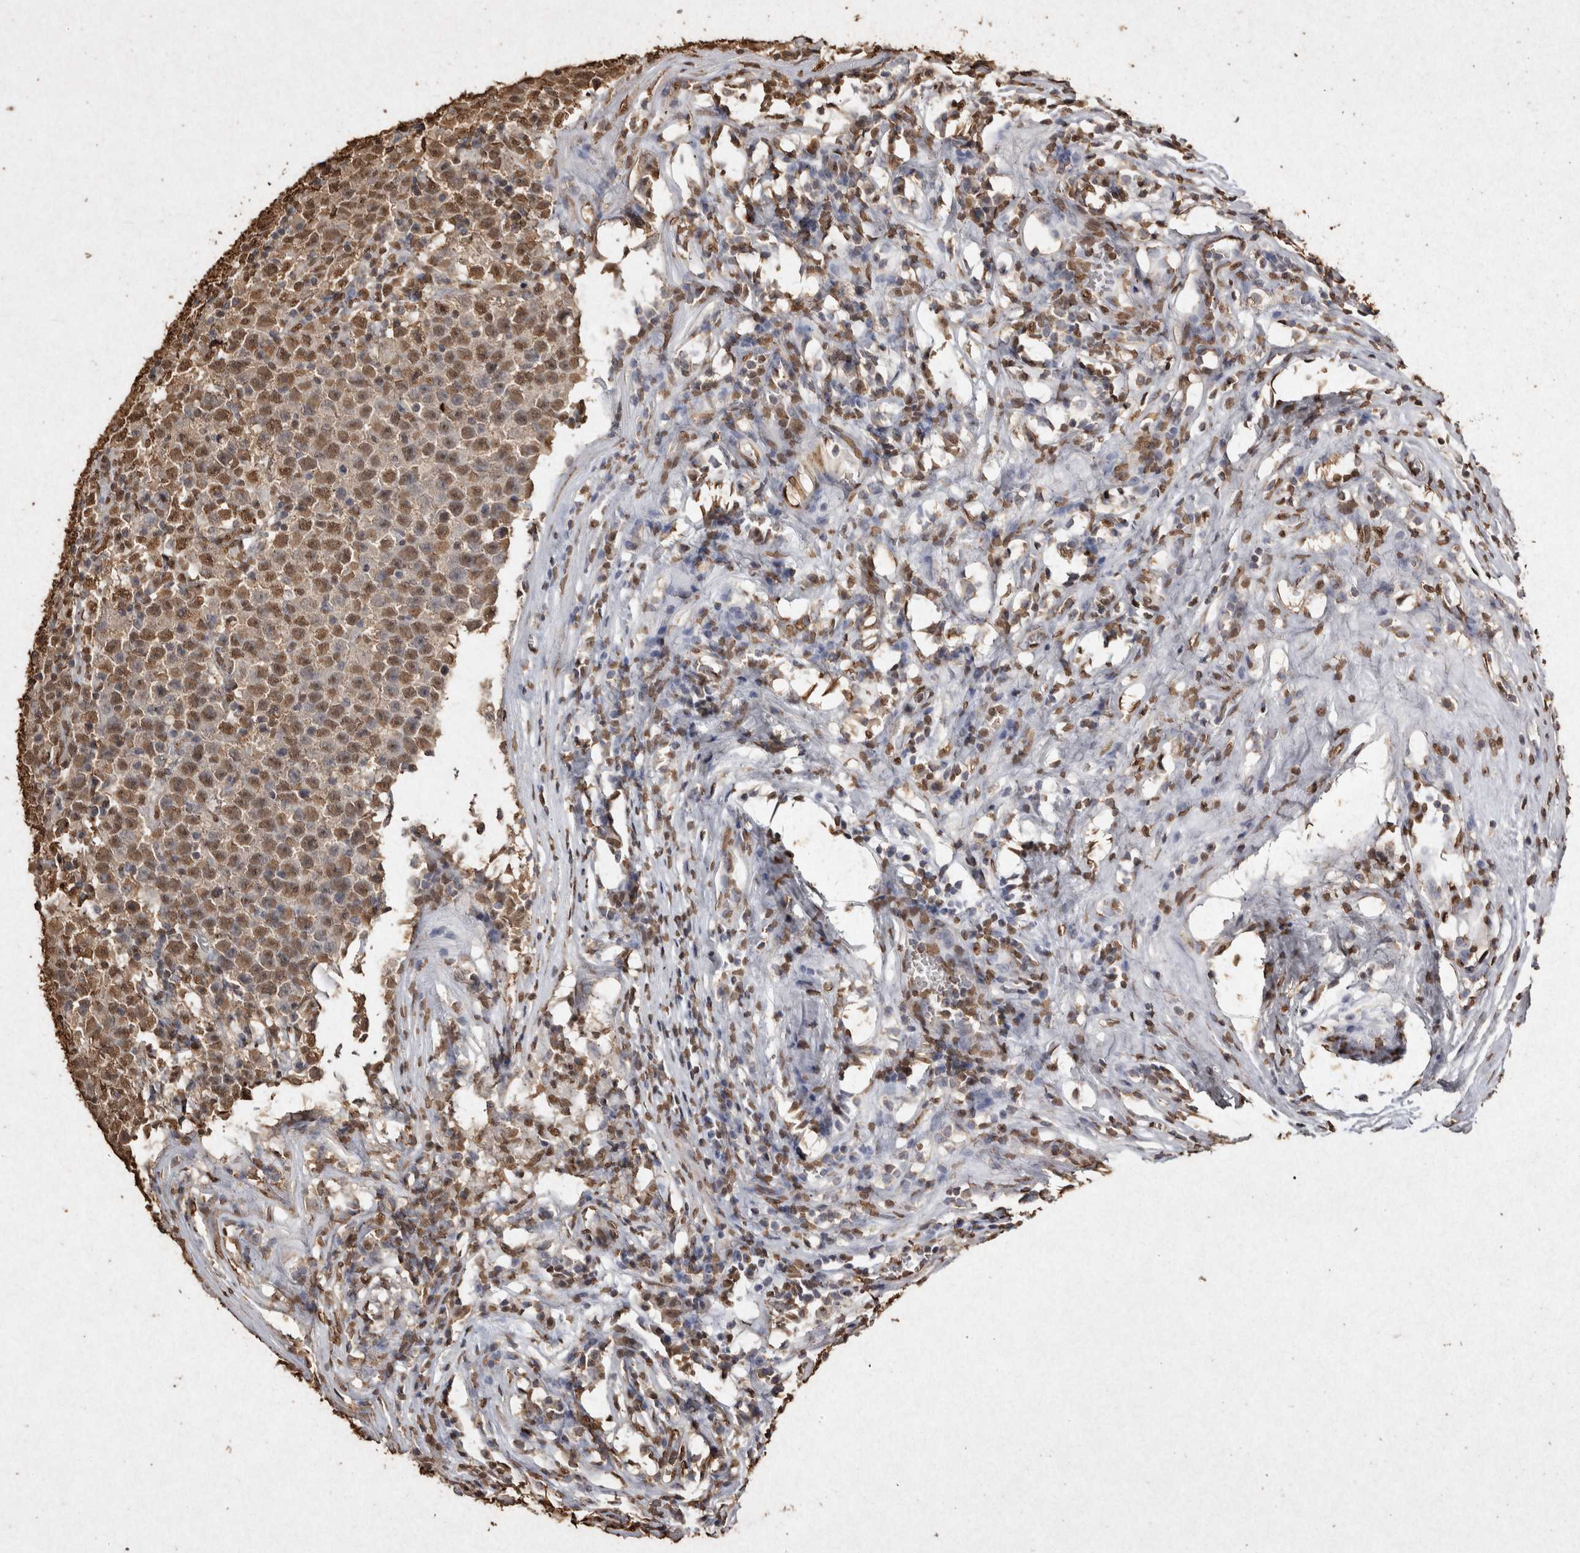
{"staining": {"intensity": "moderate", "quantity": ">75%", "location": "nuclear"}, "tissue": "testis cancer", "cell_type": "Tumor cells", "image_type": "cancer", "snomed": [{"axis": "morphology", "description": "Seminoma, NOS"}, {"axis": "topography", "description": "Testis"}], "caption": "This image exhibits IHC staining of testis cancer, with medium moderate nuclear positivity in about >75% of tumor cells.", "gene": "FSTL3", "patient": {"sex": "male", "age": 43}}